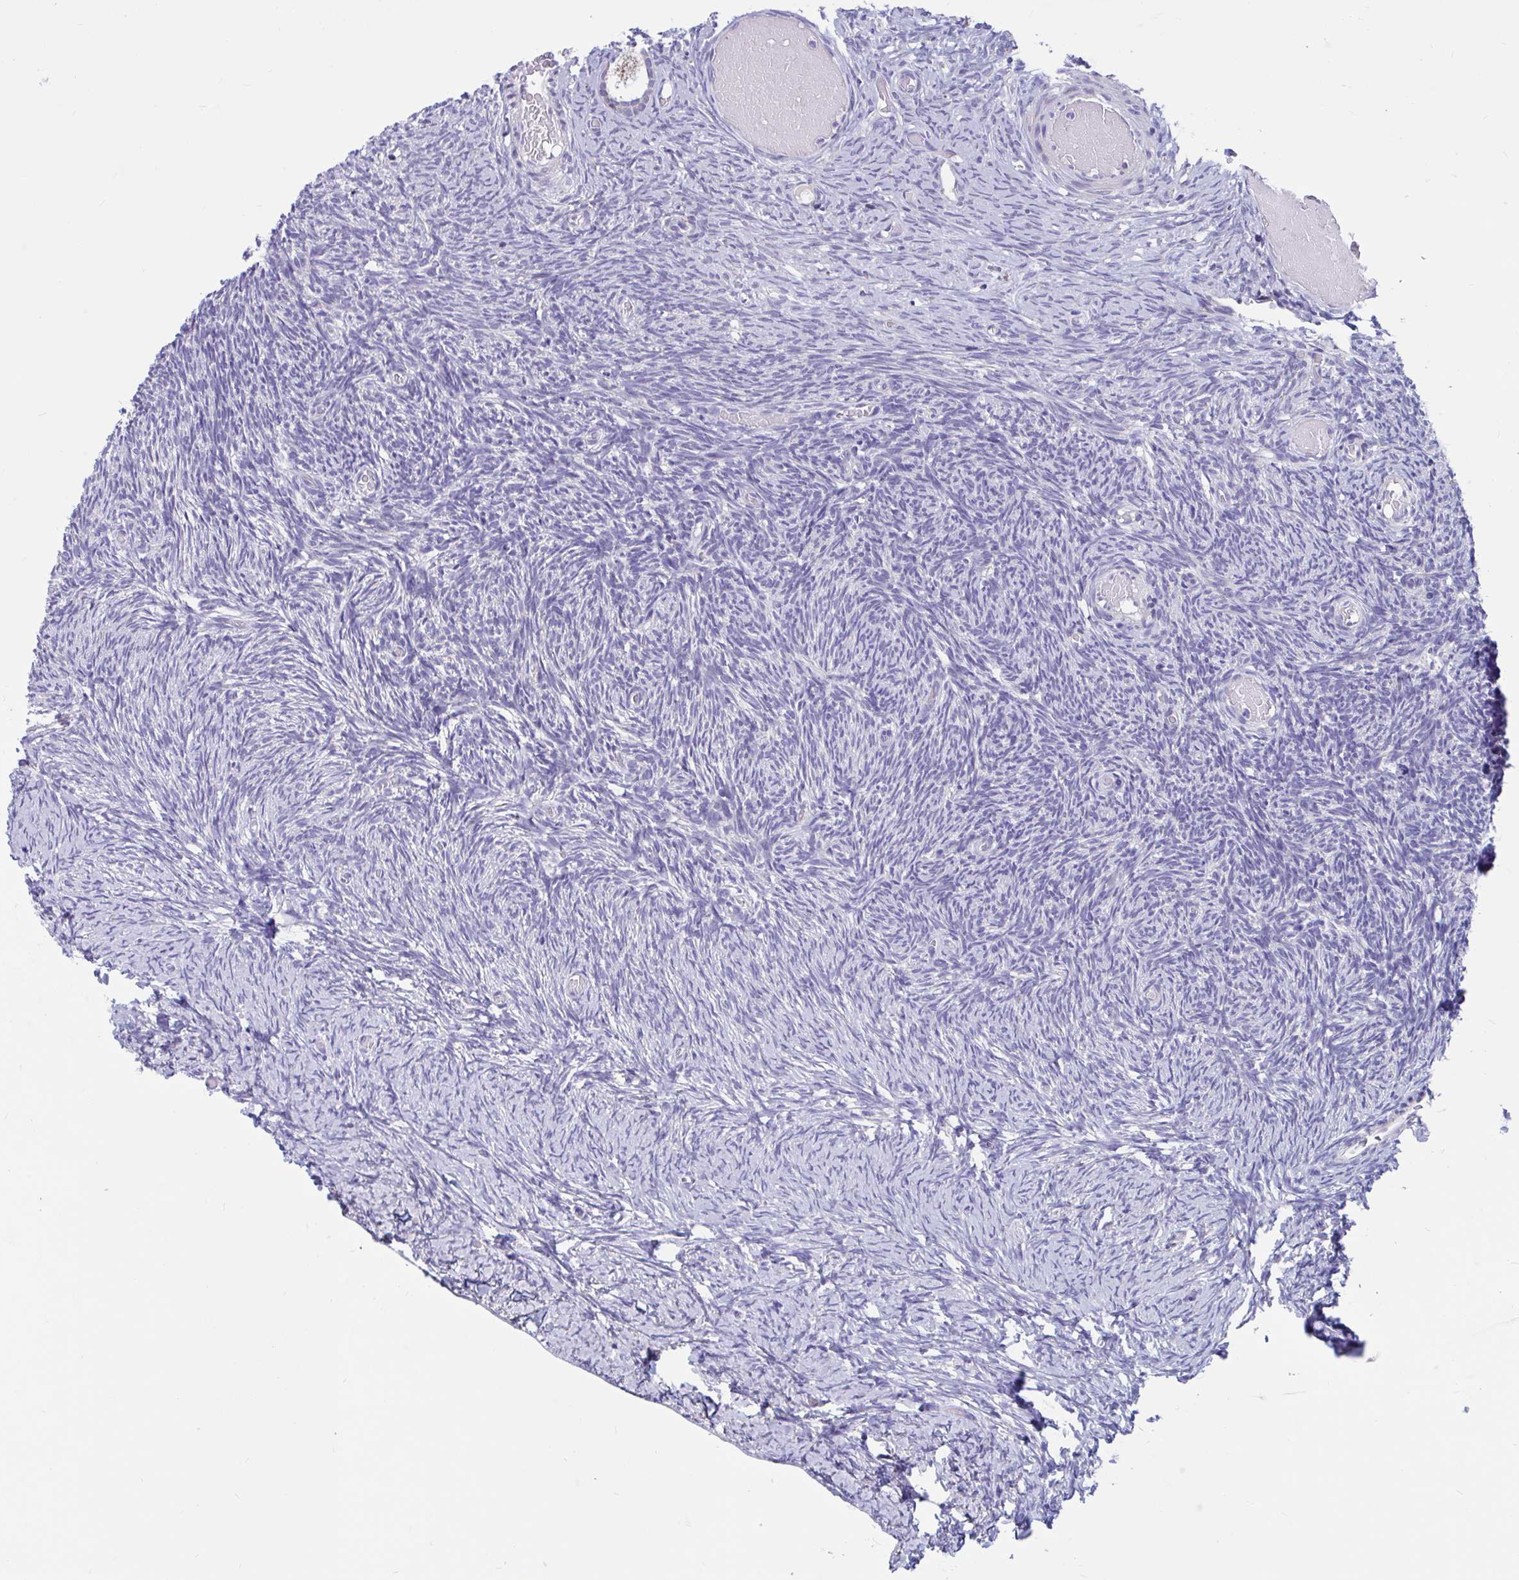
{"staining": {"intensity": "negative", "quantity": "none", "location": "none"}, "tissue": "ovary", "cell_type": "Follicle cells", "image_type": "normal", "snomed": [{"axis": "morphology", "description": "Normal tissue, NOS"}, {"axis": "topography", "description": "Ovary"}], "caption": "This photomicrograph is of unremarkable ovary stained with IHC to label a protein in brown with the nuclei are counter-stained blue. There is no staining in follicle cells.", "gene": "OR13A1", "patient": {"sex": "female", "age": 39}}